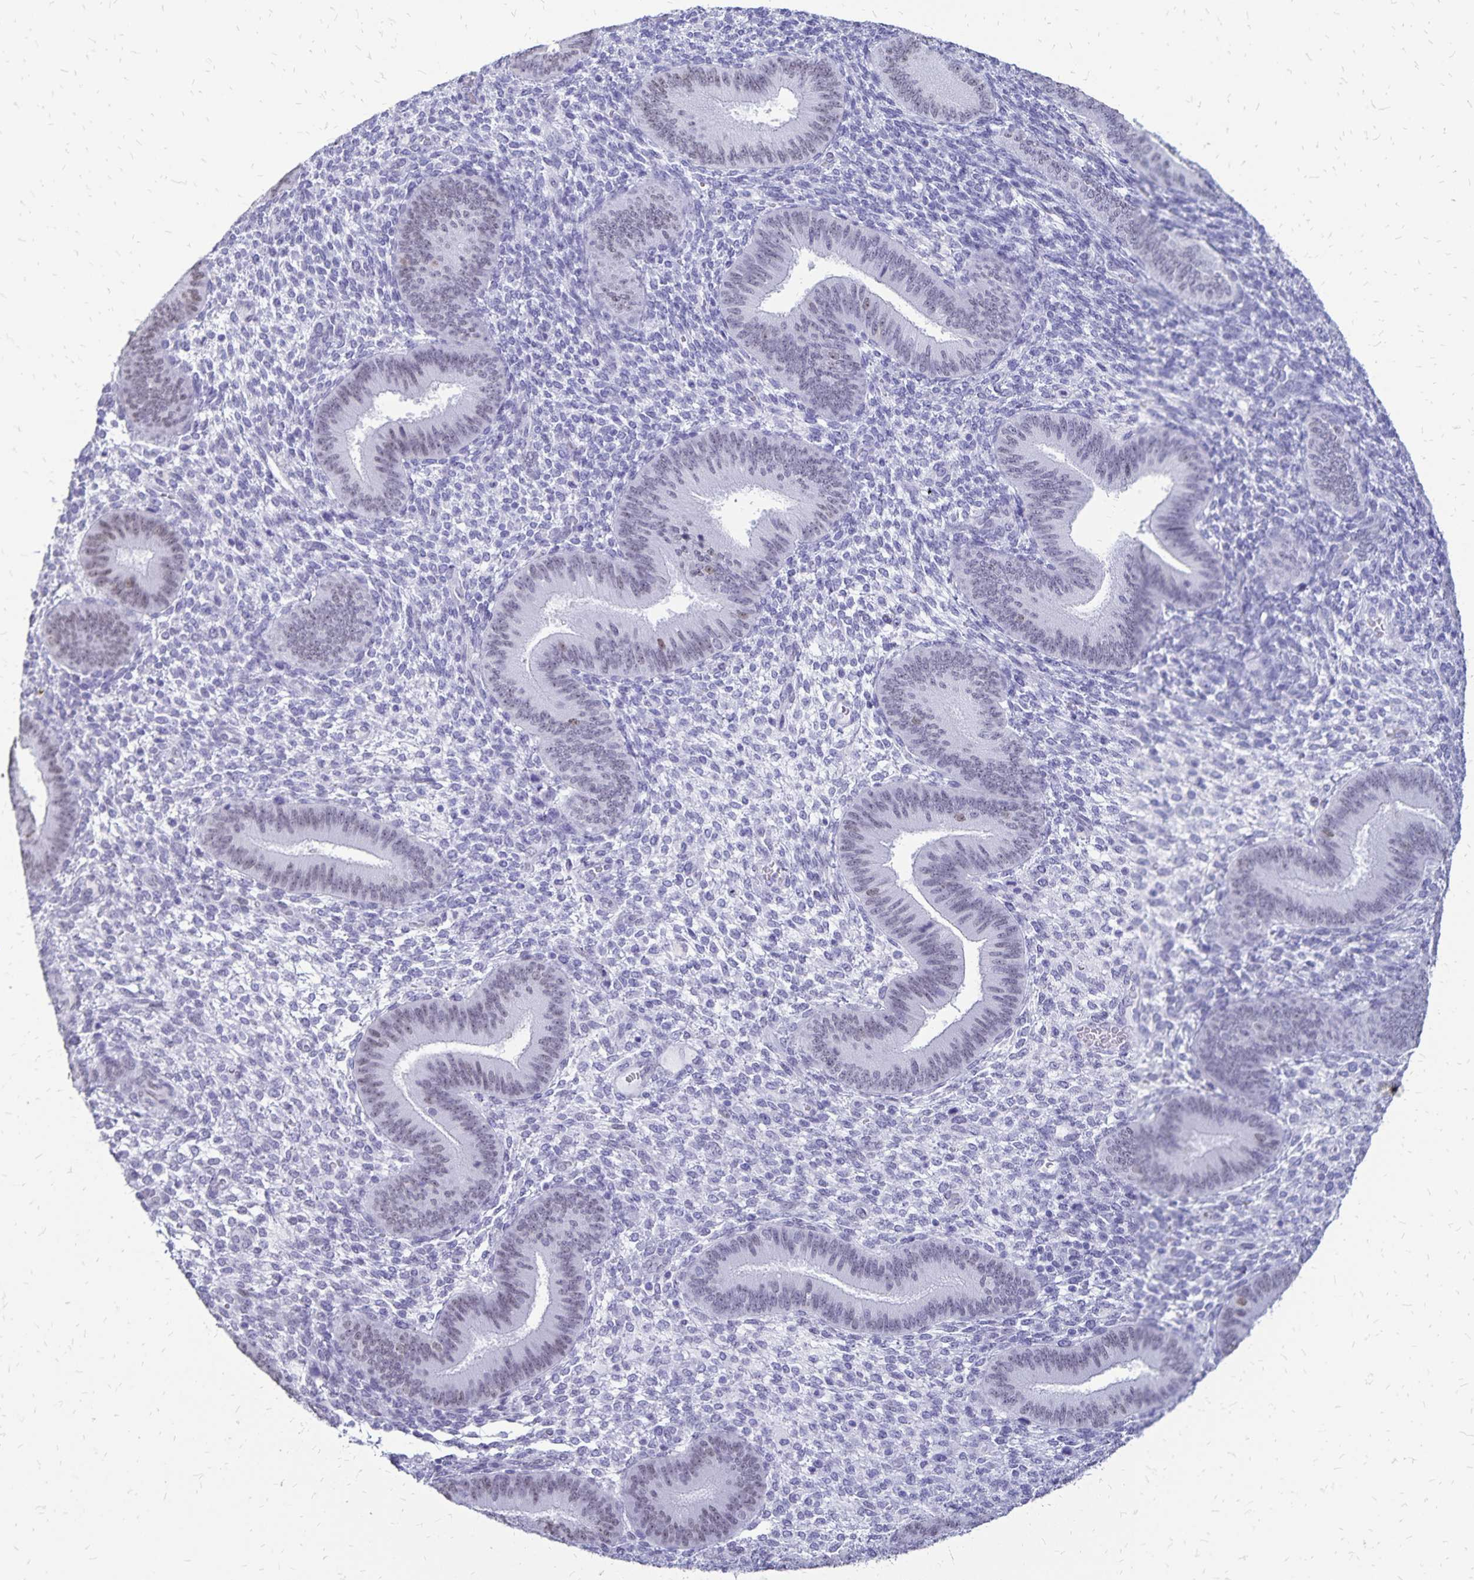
{"staining": {"intensity": "negative", "quantity": "none", "location": "none"}, "tissue": "endometrium", "cell_type": "Cells in endometrial stroma", "image_type": "normal", "snomed": [{"axis": "morphology", "description": "Normal tissue, NOS"}, {"axis": "topography", "description": "Endometrium"}], "caption": "This is an immunohistochemistry (IHC) micrograph of unremarkable endometrium. There is no staining in cells in endometrial stroma.", "gene": "HMGB3", "patient": {"sex": "female", "age": 39}}